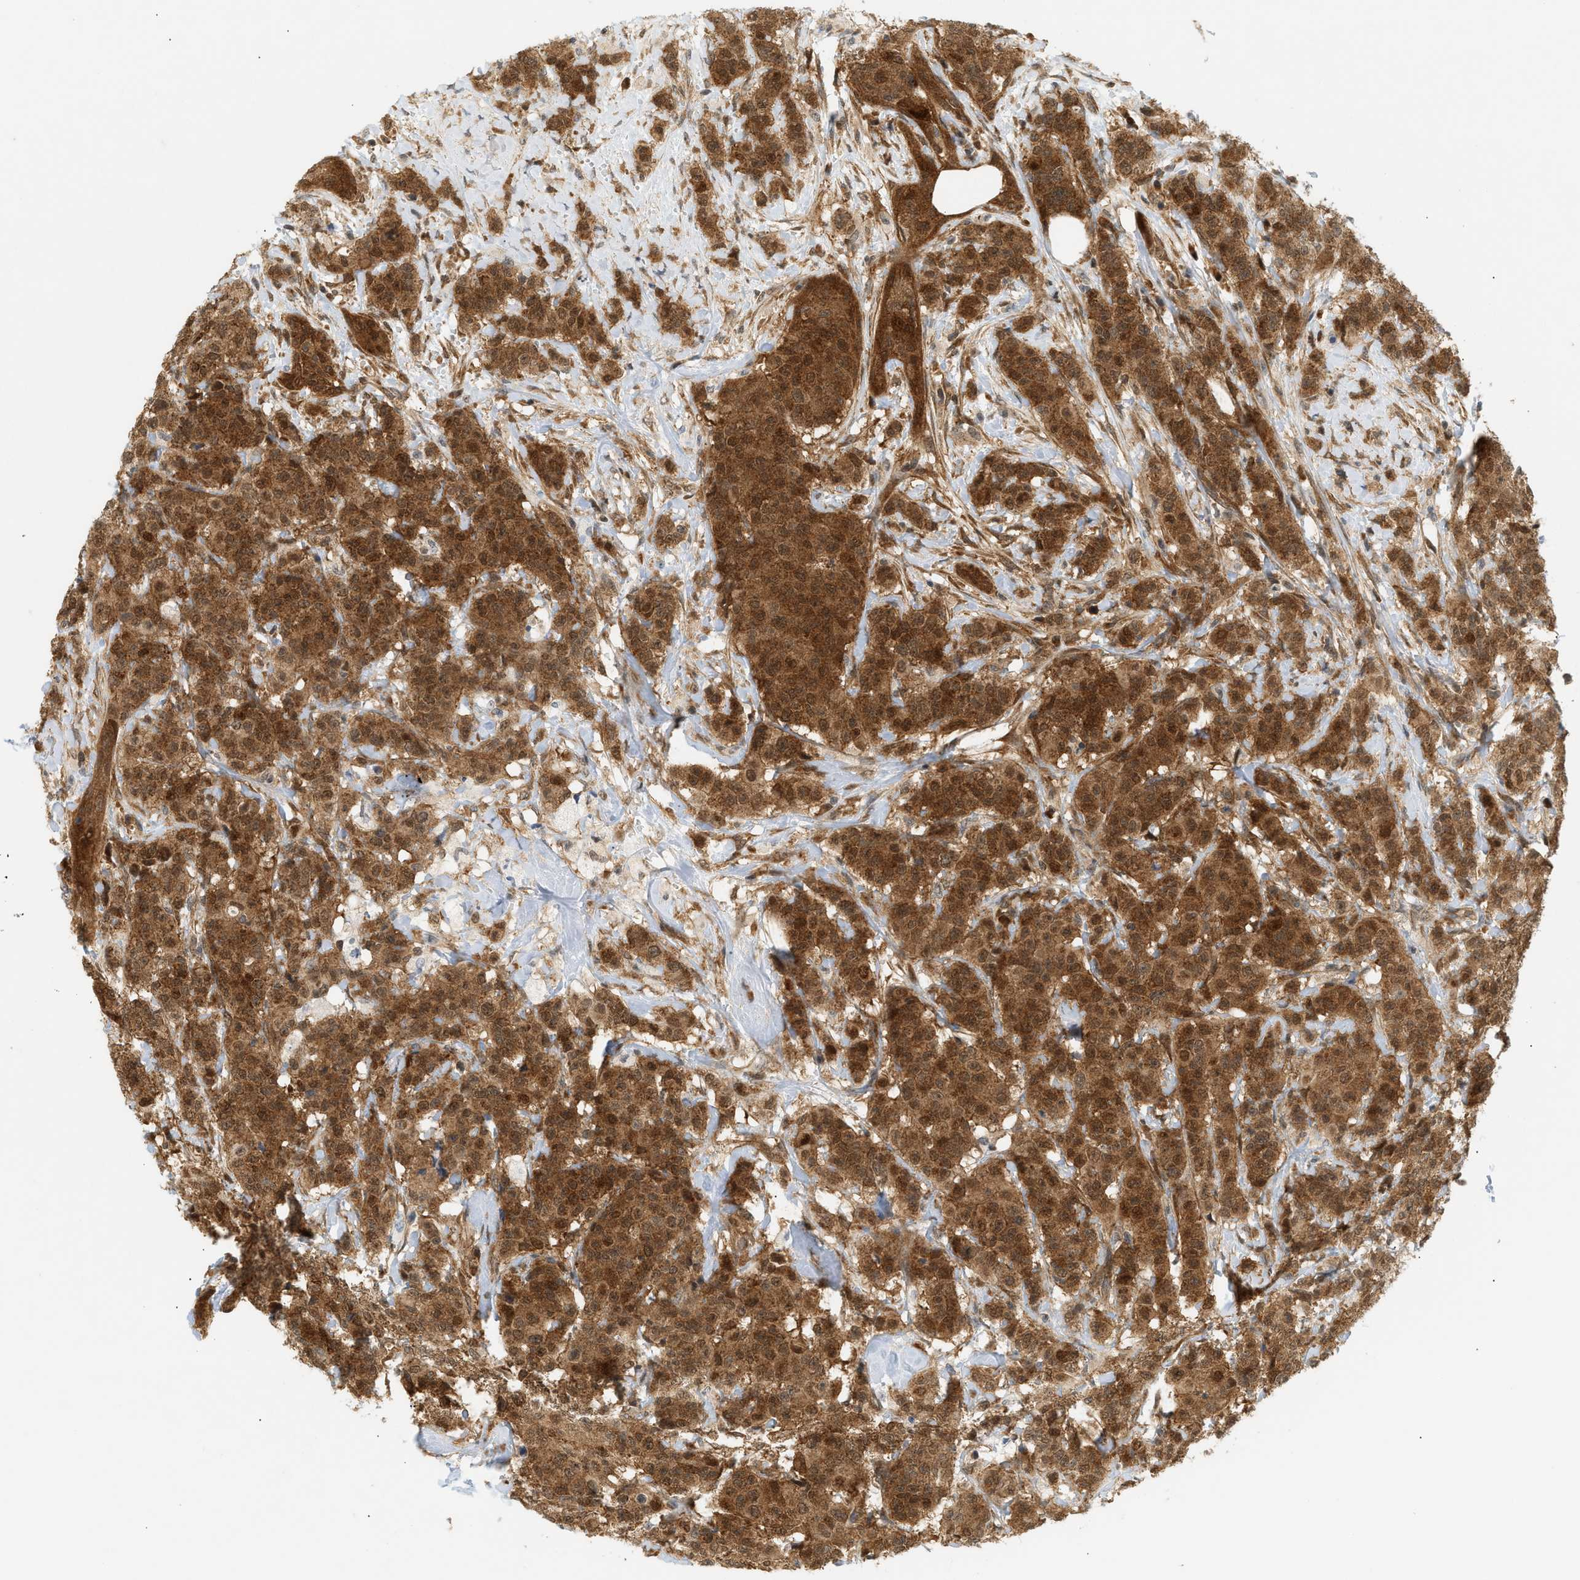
{"staining": {"intensity": "strong", "quantity": ">75%", "location": "cytoplasmic/membranous,nuclear"}, "tissue": "breast cancer", "cell_type": "Tumor cells", "image_type": "cancer", "snomed": [{"axis": "morphology", "description": "Normal tissue, NOS"}, {"axis": "morphology", "description": "Duct carcinoma"}, {"axis": "topography", "description": "Breast"}], "caption": "The image displays a brown stain indicating the presence of a protein in the cytoplasmic/membranous and nuclear of tumor cells in breast invasive ductal carcinoma.", "gene": "SHC1", "patient": {"sex": "female", "age": 40}}